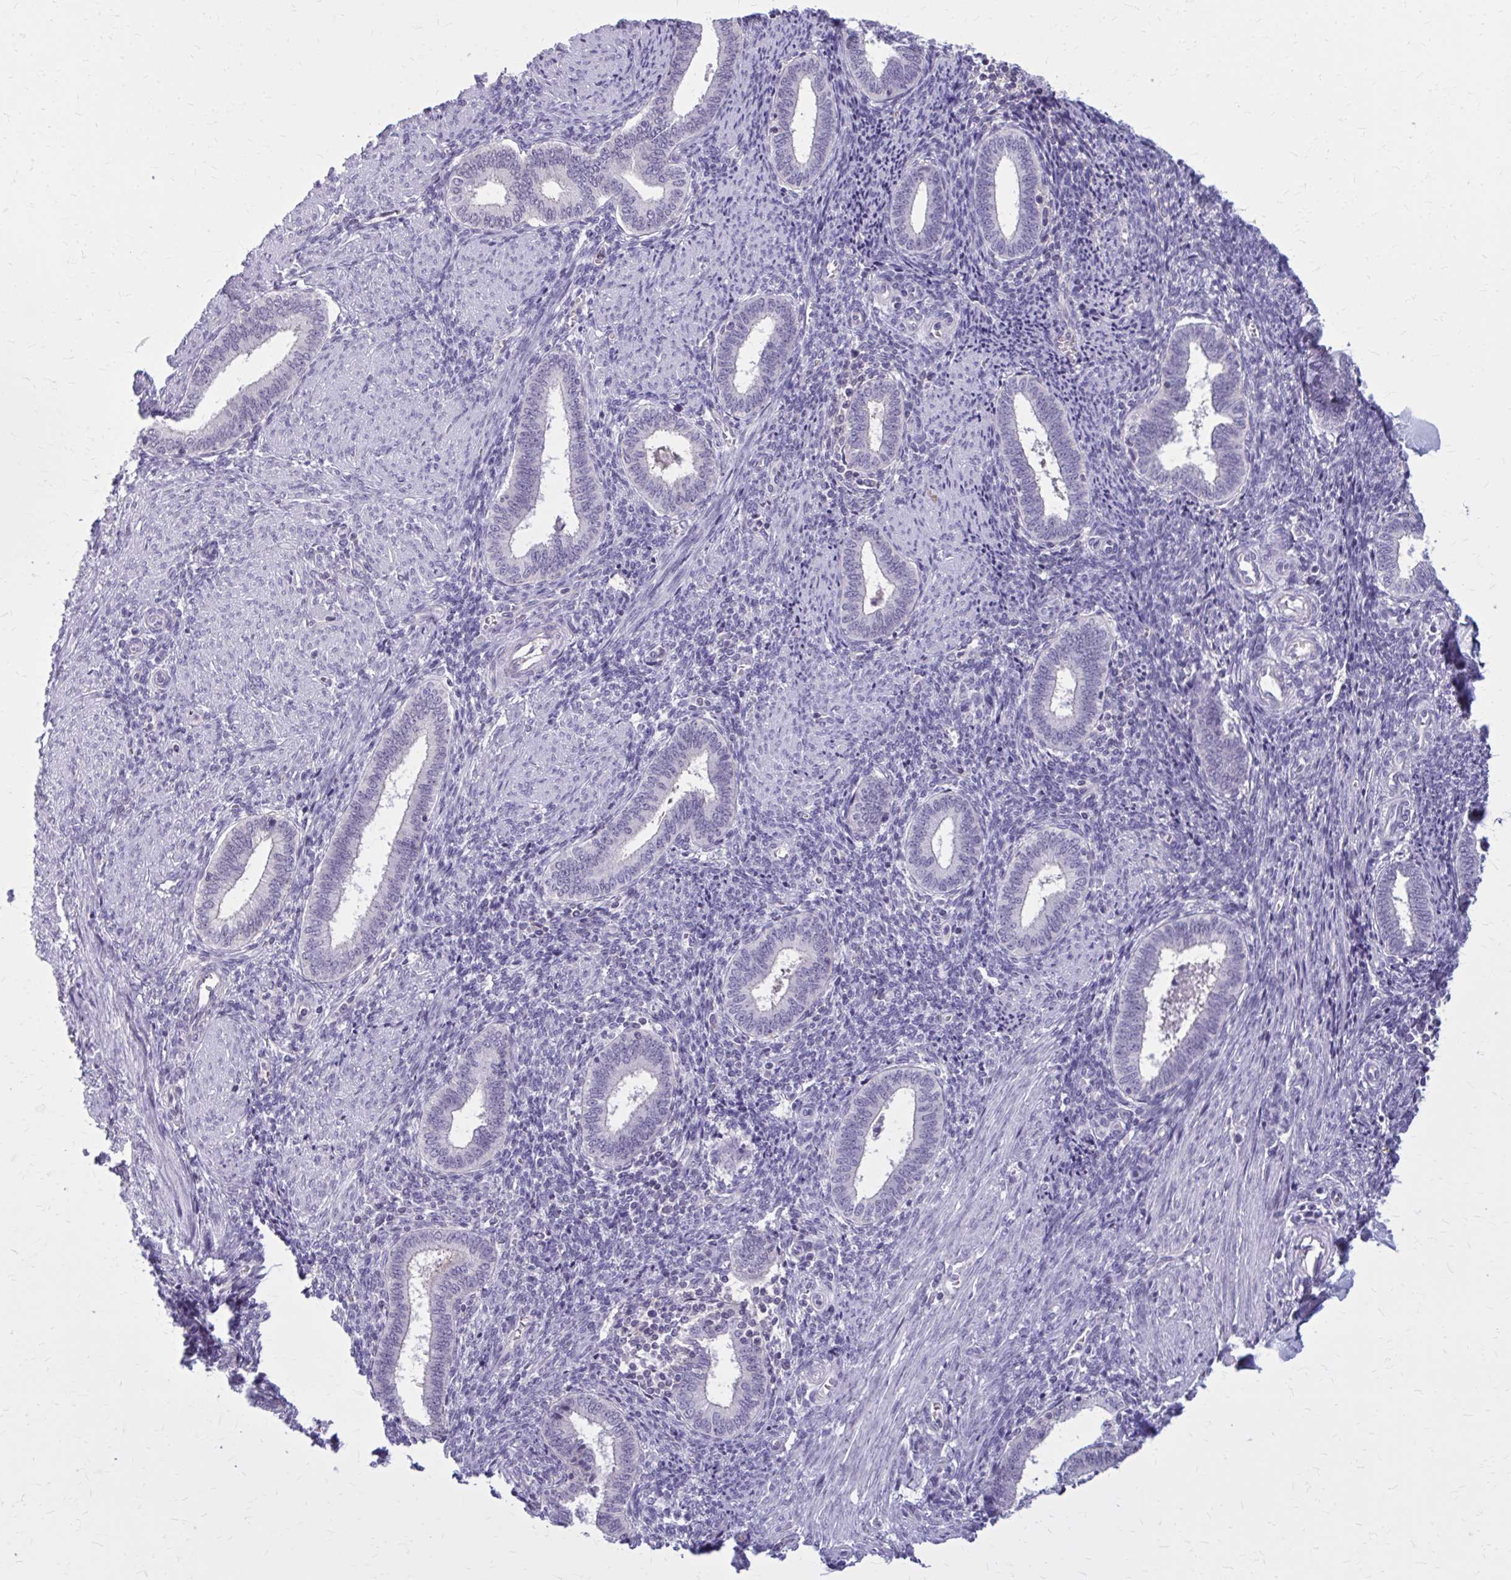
{"staining": {"intensity": "negative", "quantity": "none", "location": "none"}, "tissue": "endometrium", "cell_type": "Cells in endometrial stroma", "image_type": "normal", "snomed": [{"axis": "morphology", "description": "Normal tissue, NOS"}, {"axis": "topography", "description": "Endometrium"}], "caption": "This is an immunohistochemistry (IHC) histopathology image of normal human endometrium. There is no staining in cells in endometrial stroma.", "gene": "OR4A47", "patient": {"sex": "female", "age": 42}}